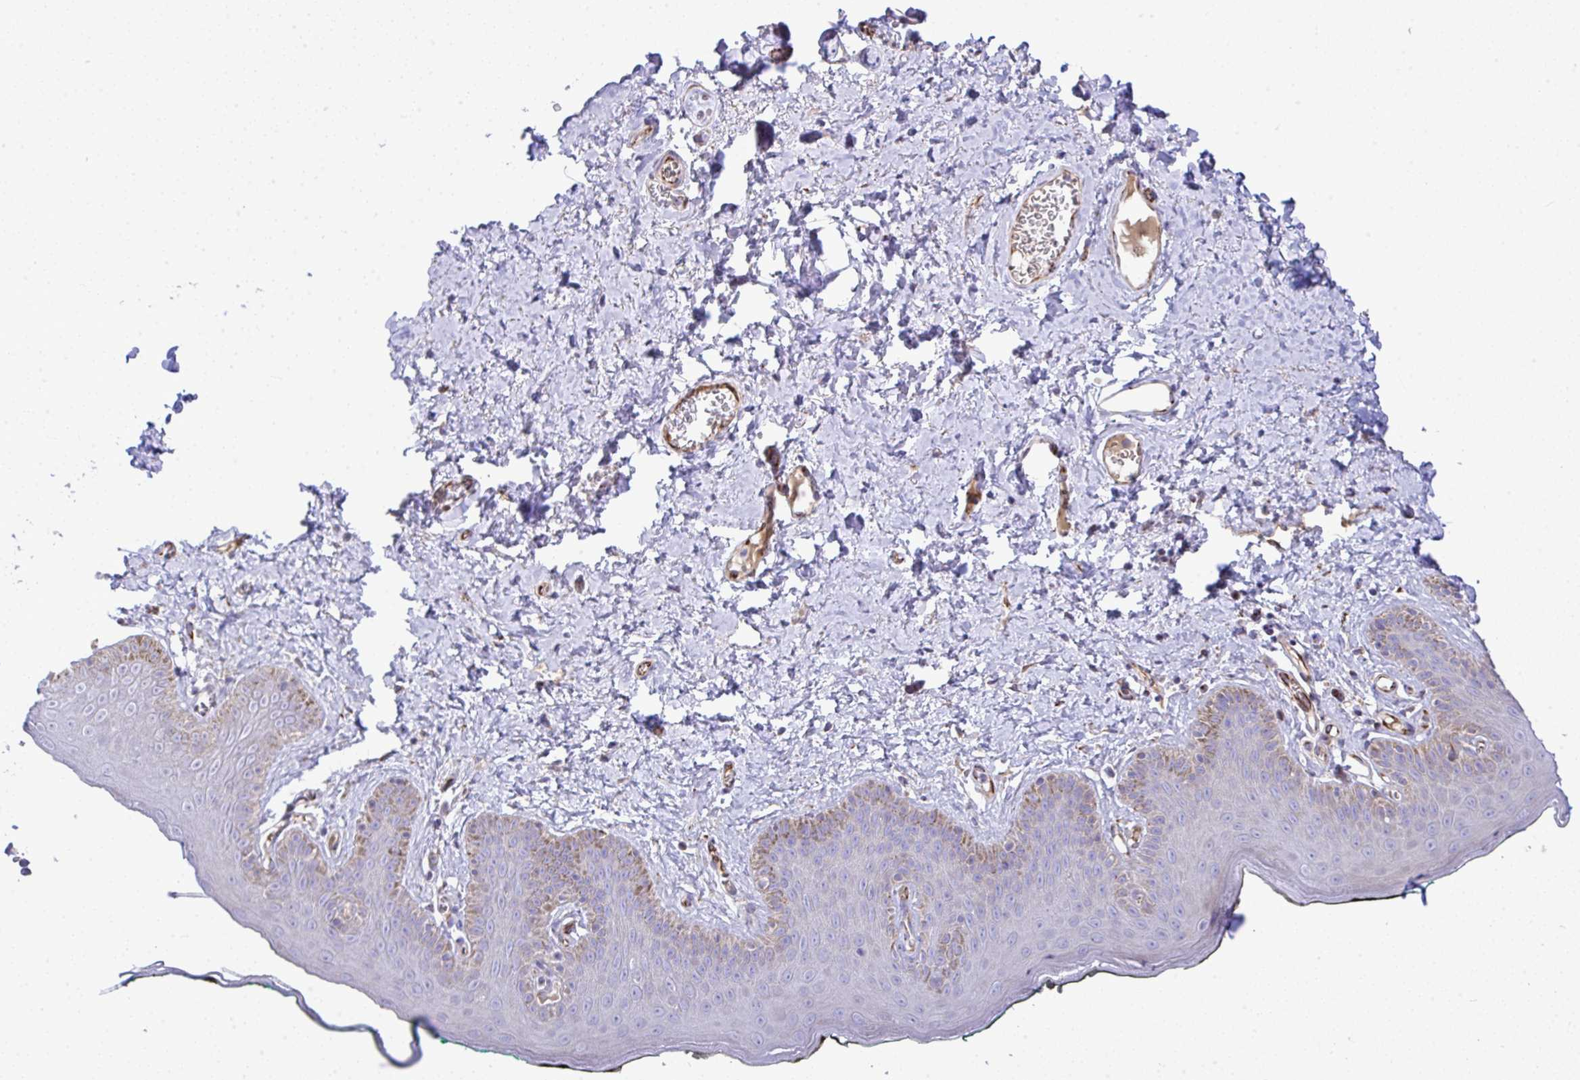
{"staining": {"intensity": "weak", "quantity": "<25%", "location": "cytoplasmic/membranous"}, "tissue": "skin", "cell_type": "Epidermal cells", "image_type": "normal", "snomed": [{"axis": "morphology", "description": "Normal tissue, NOS"}, {"axis": "topography", "description": "Vulva"}, {"axis": "topography", "description": "Peripheral nerve tissue"}], "caption": "There is no significant expression in epidermal cells of skin. (DAB immunohistochemistry, high magnification).", "gene": "GRID2", "patient": {"sex": "female", "age": 66}}